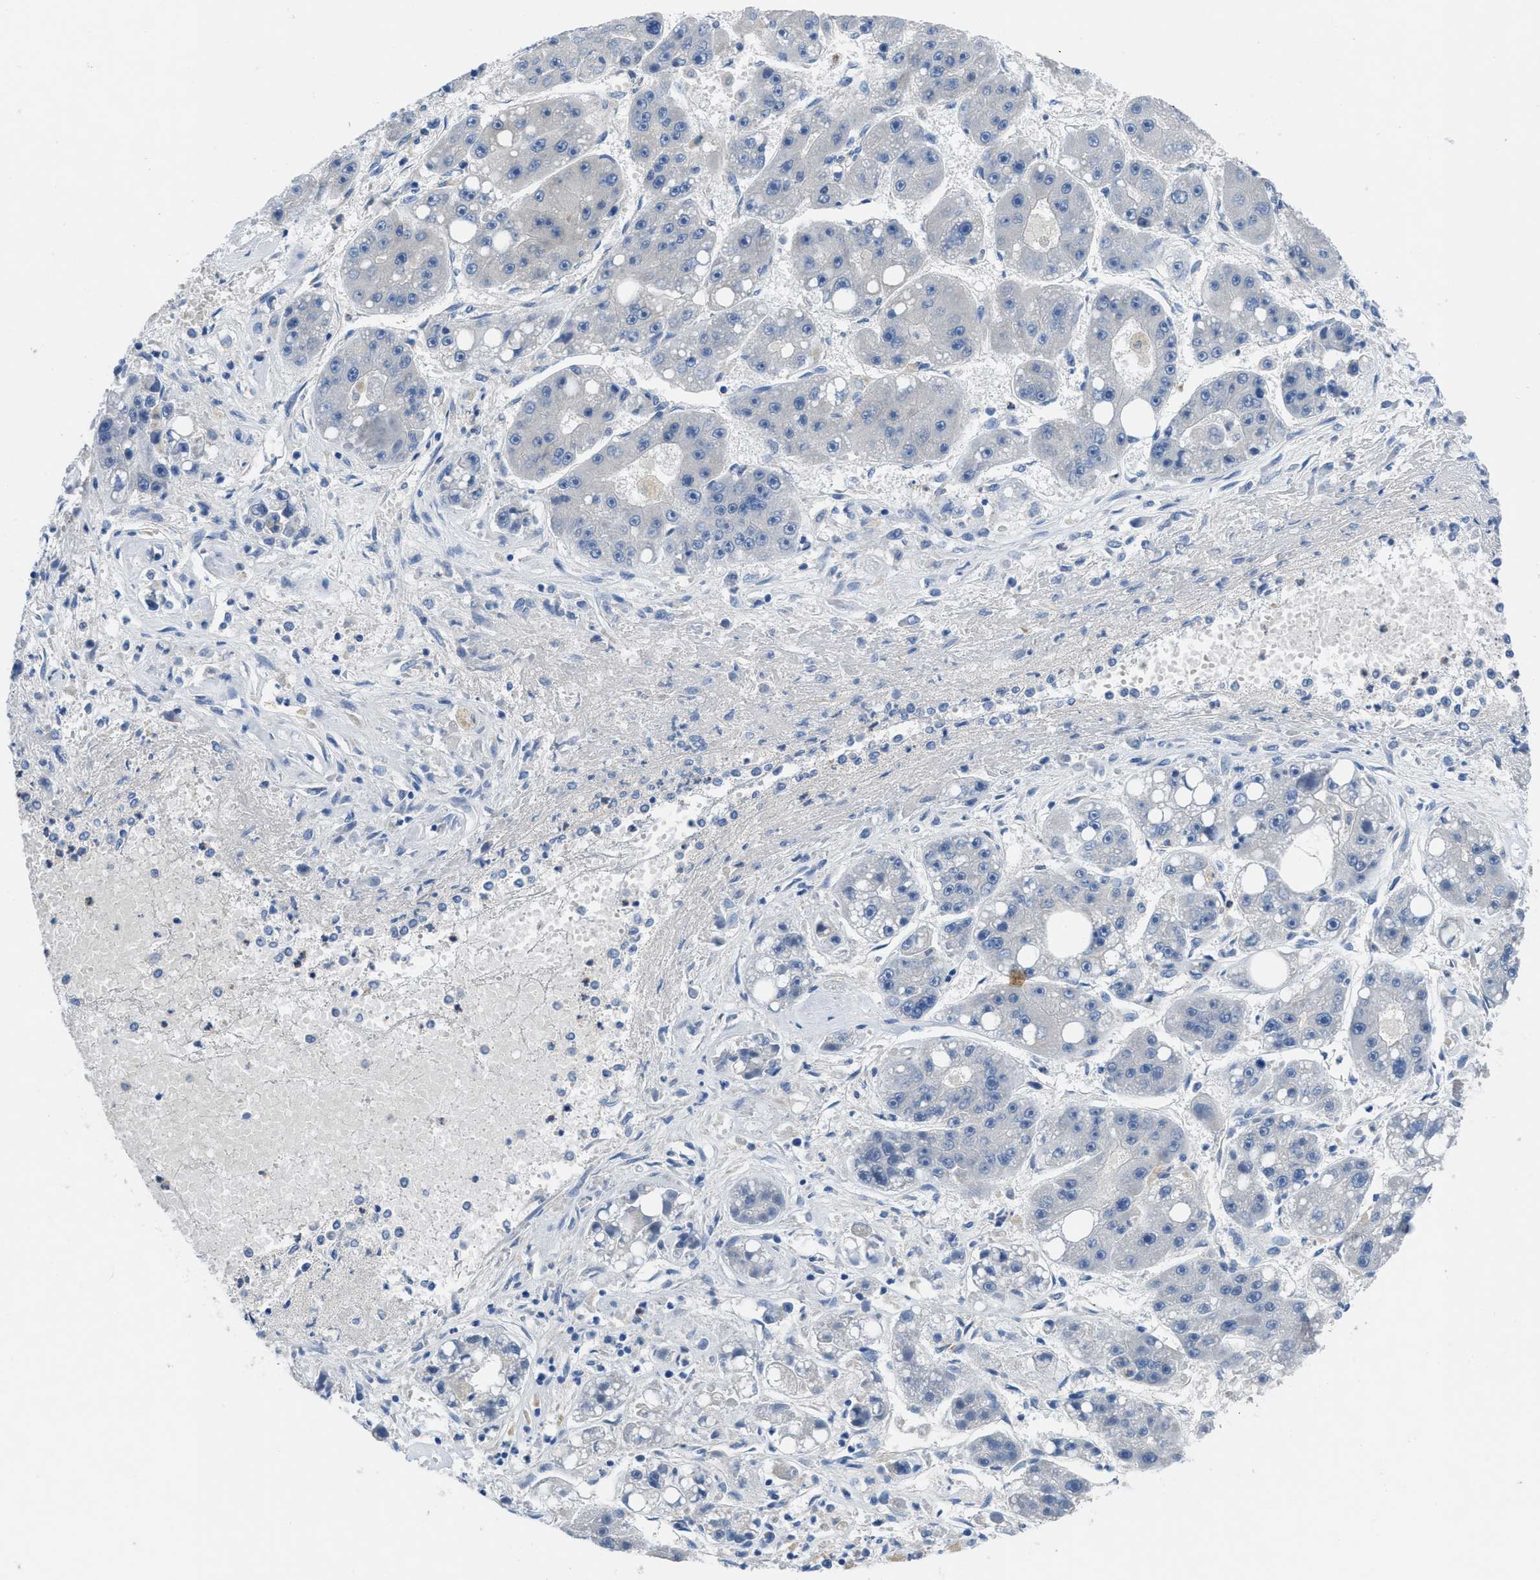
{"staining": {"intensity": "negative", "quantity": "none", "location": "none"}, "tissue": "liver cancer", "cell_type": "Tumor cells", "image_type": "cancer", "snomed": [{"axis": "morphology", "description": "Carcinoma, Hepatocellular, NOS"}, {"axis": "topography", "description": "Liver"}], "caption": "An immunohistochemistry (IHC) micrograph of liver cancer (hepatocellular carcinoma) is shown. There is no staining in tumor cells of liver cancer (hepatocellular carcinoma).", "gene": "PGR", "patient": {"sex": "female", "age": 61}}